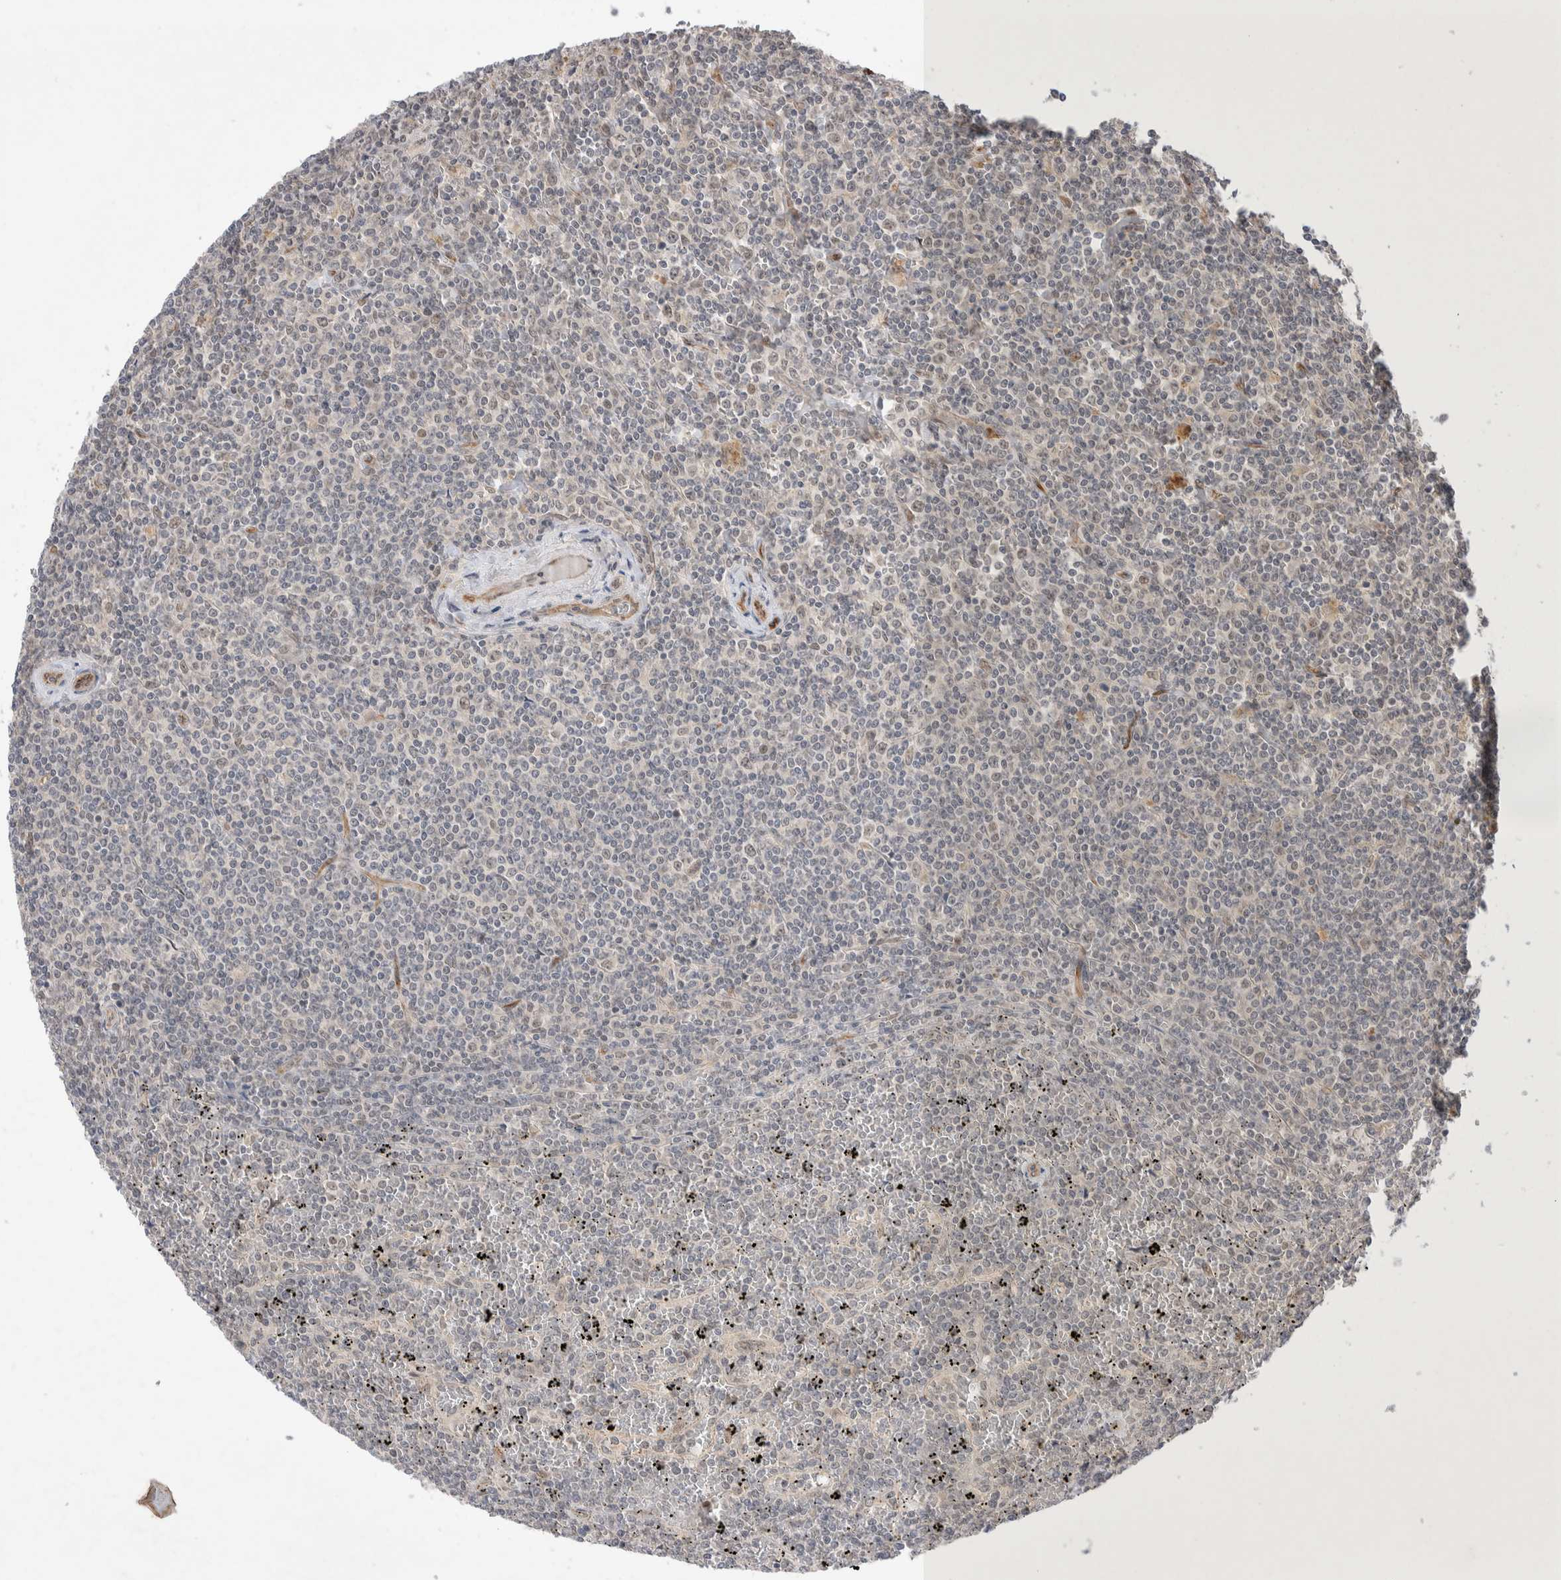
{"staining": {"intensity": "negative", "quantity": "none", "location": "none"}, "tissue": "lymphoma", "cell_type": "Tumor cells", "image_type": "cancer", "snomed": [{"axis": "morphology", "description": "Malignant lymphoma, non-Hodgkin's type, Low grade"}, {"axis": "topography", "description": "Spleen"}], "caption": "The histopathology image shows no significant positivity in tumor cells of low-grade malignant lymphoma, non-Hodgkin's type.", "gene": "ZNF704", "patient": {"sex": "female", "age": 19}}